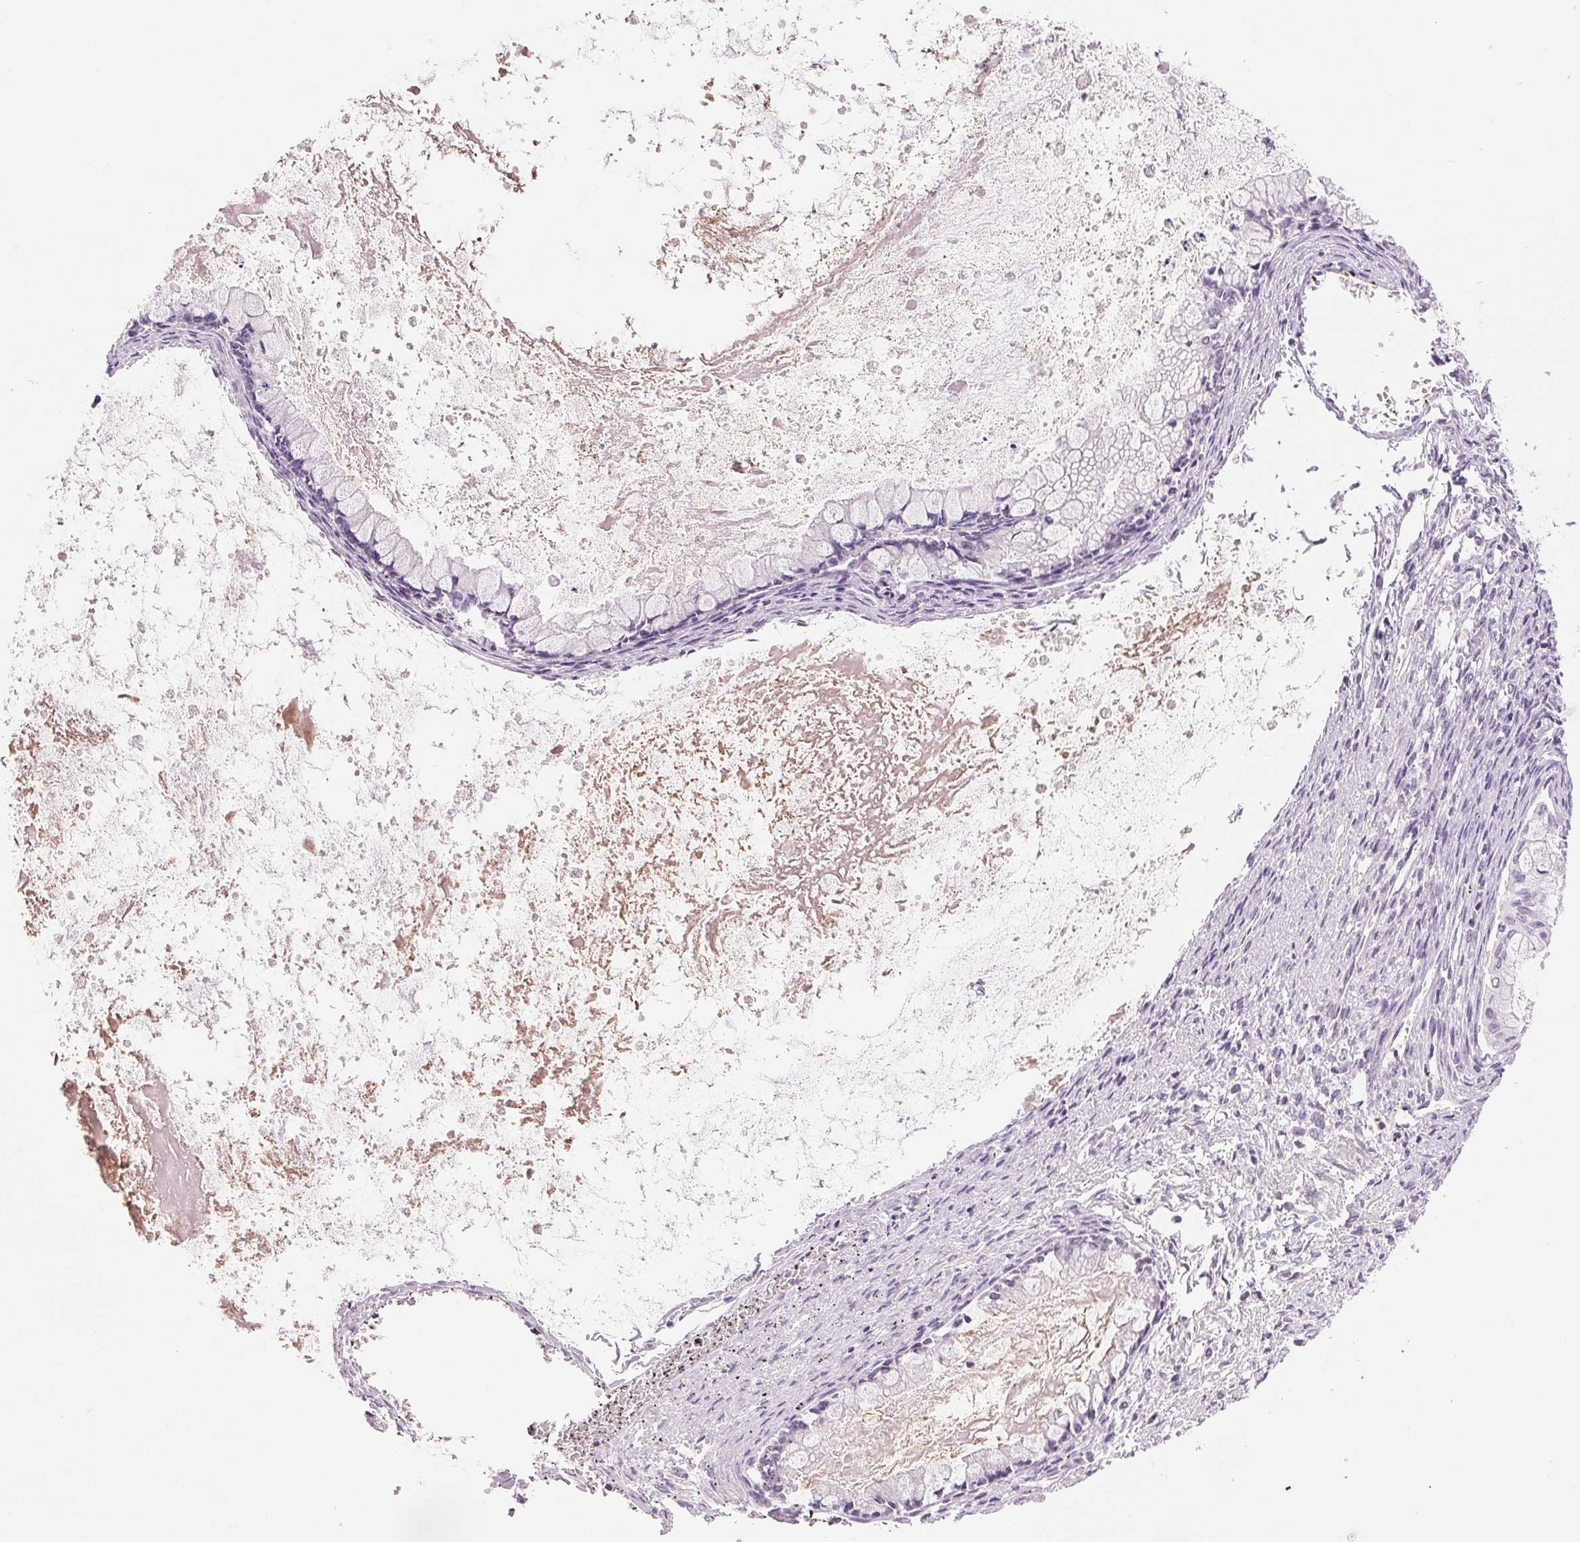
{"staining": {"intensity": "negative", "quantity": "none", "location": "none"}, "tissue": "ovarian cancer", "cell_type": "Tumor cells", "image_type": "cancer", "snomed": [{"axis": "morphology", "description": "Cystadenocarcinoma, mucinous, NOS"}, {"axis": "topography", "description": "Ovary"}], "caption": "This photomicrograph is of ovarian cancer stained with immunohistochemistry (IHC) to label a protein in brown with the nuclei are counter-stained blue. There is no positivity in tumor cells.", "gene": "IFIT1B", "patient": {"sex": "female", "age": 67}}